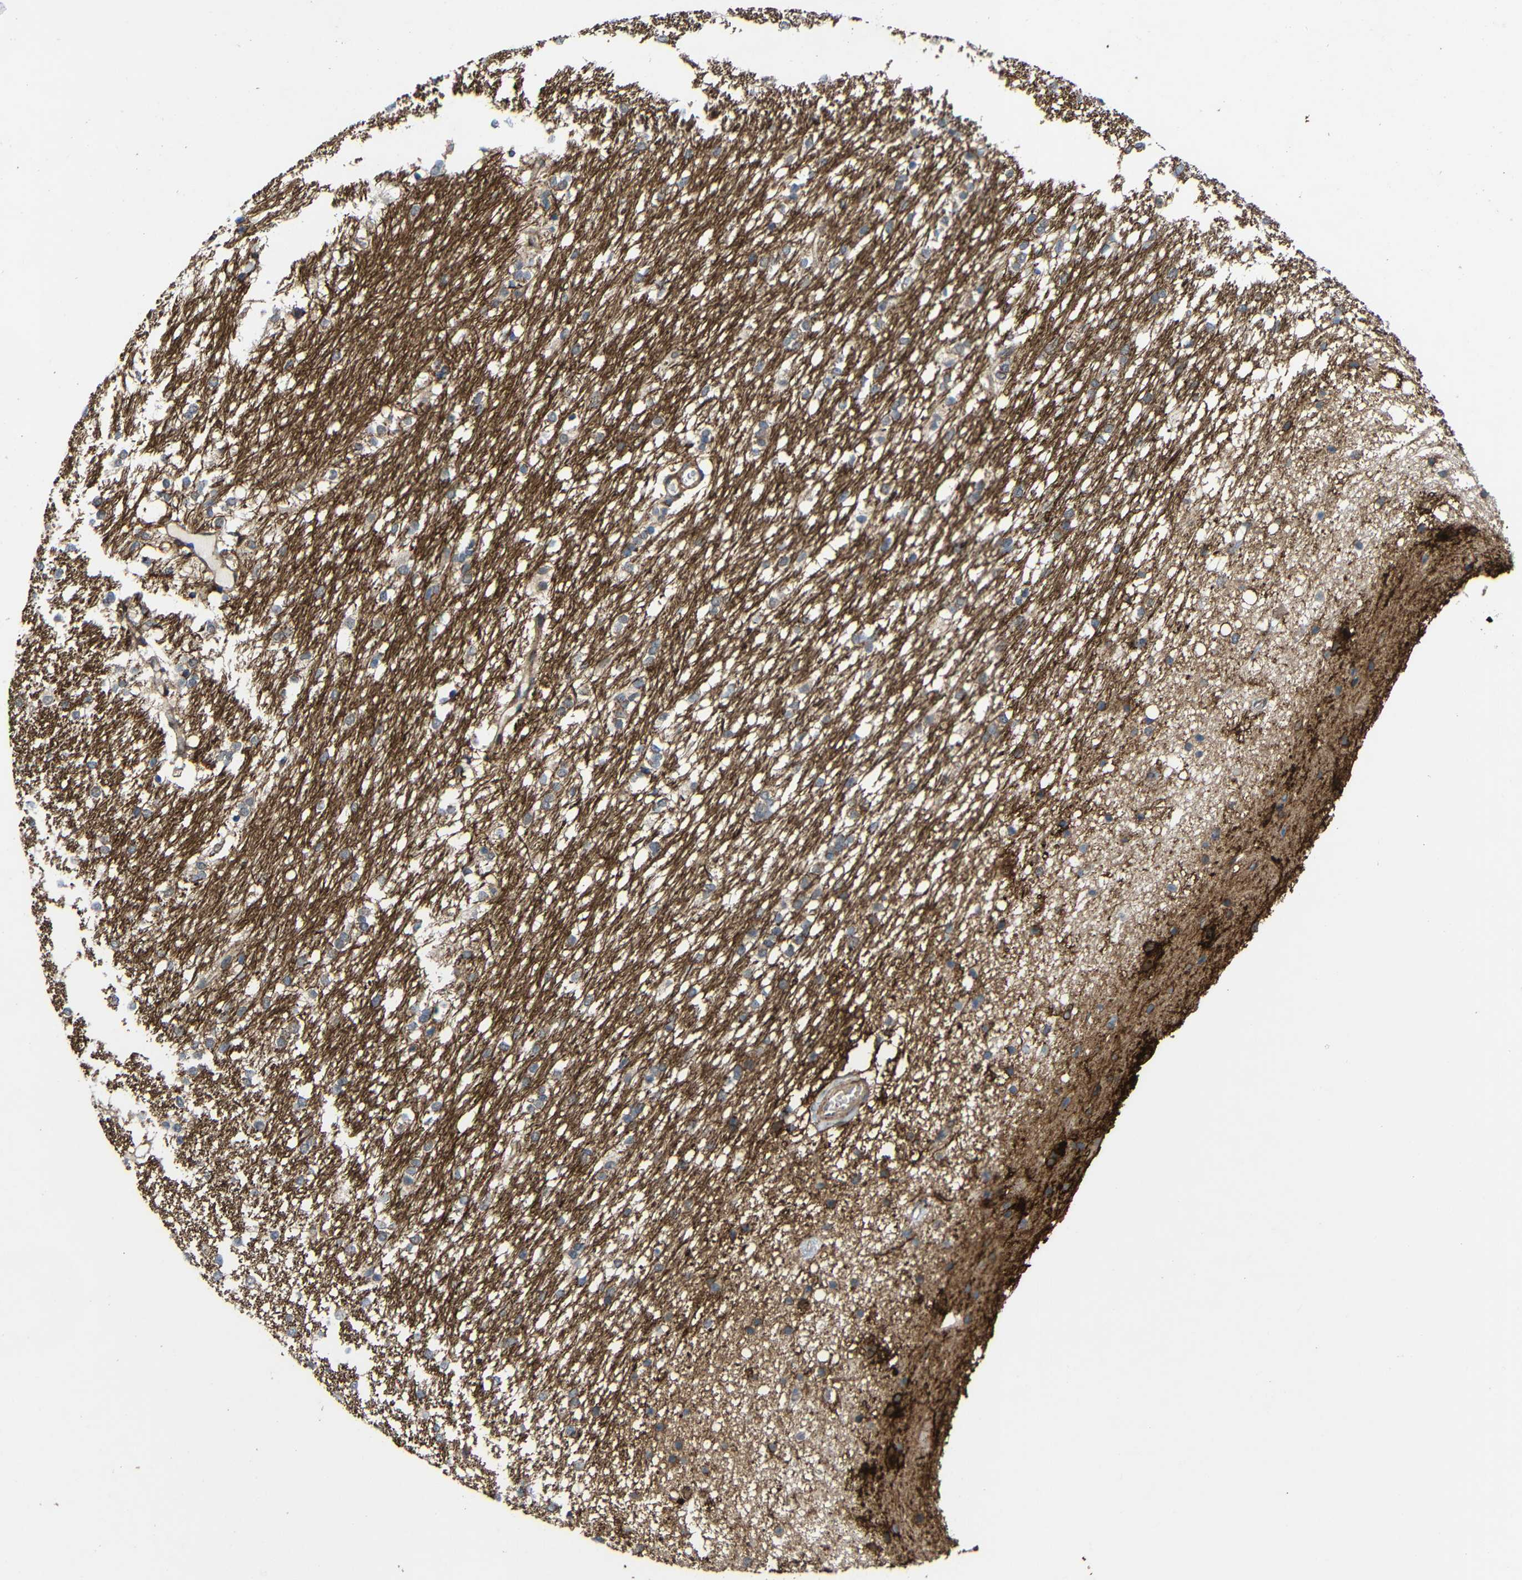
{"staining": {"intensity": "moderate", "quantity": ">75%", "location": "cytoplasmic/membranous"}, "tissue": "caudate", "cell_type": "Glial cells", "image_type": "normal", "snomed": [{"axis": "morphology", "description": "Normal tissue, NOS"}, {"axis": "topography", "description": "Lateral ventricle wall"}], "caption": "Protein expression analysis of unremarkable caudate displays moderate cytoplasmic/membranous expression in approximately >75% of glial cells. Using DAB (brown) and hematoxylin (blue) stains, captured at high magnification using brightfield microscopy.", "gene": "C1GALT1", "patient": {"sex": "female", "age": 19}}